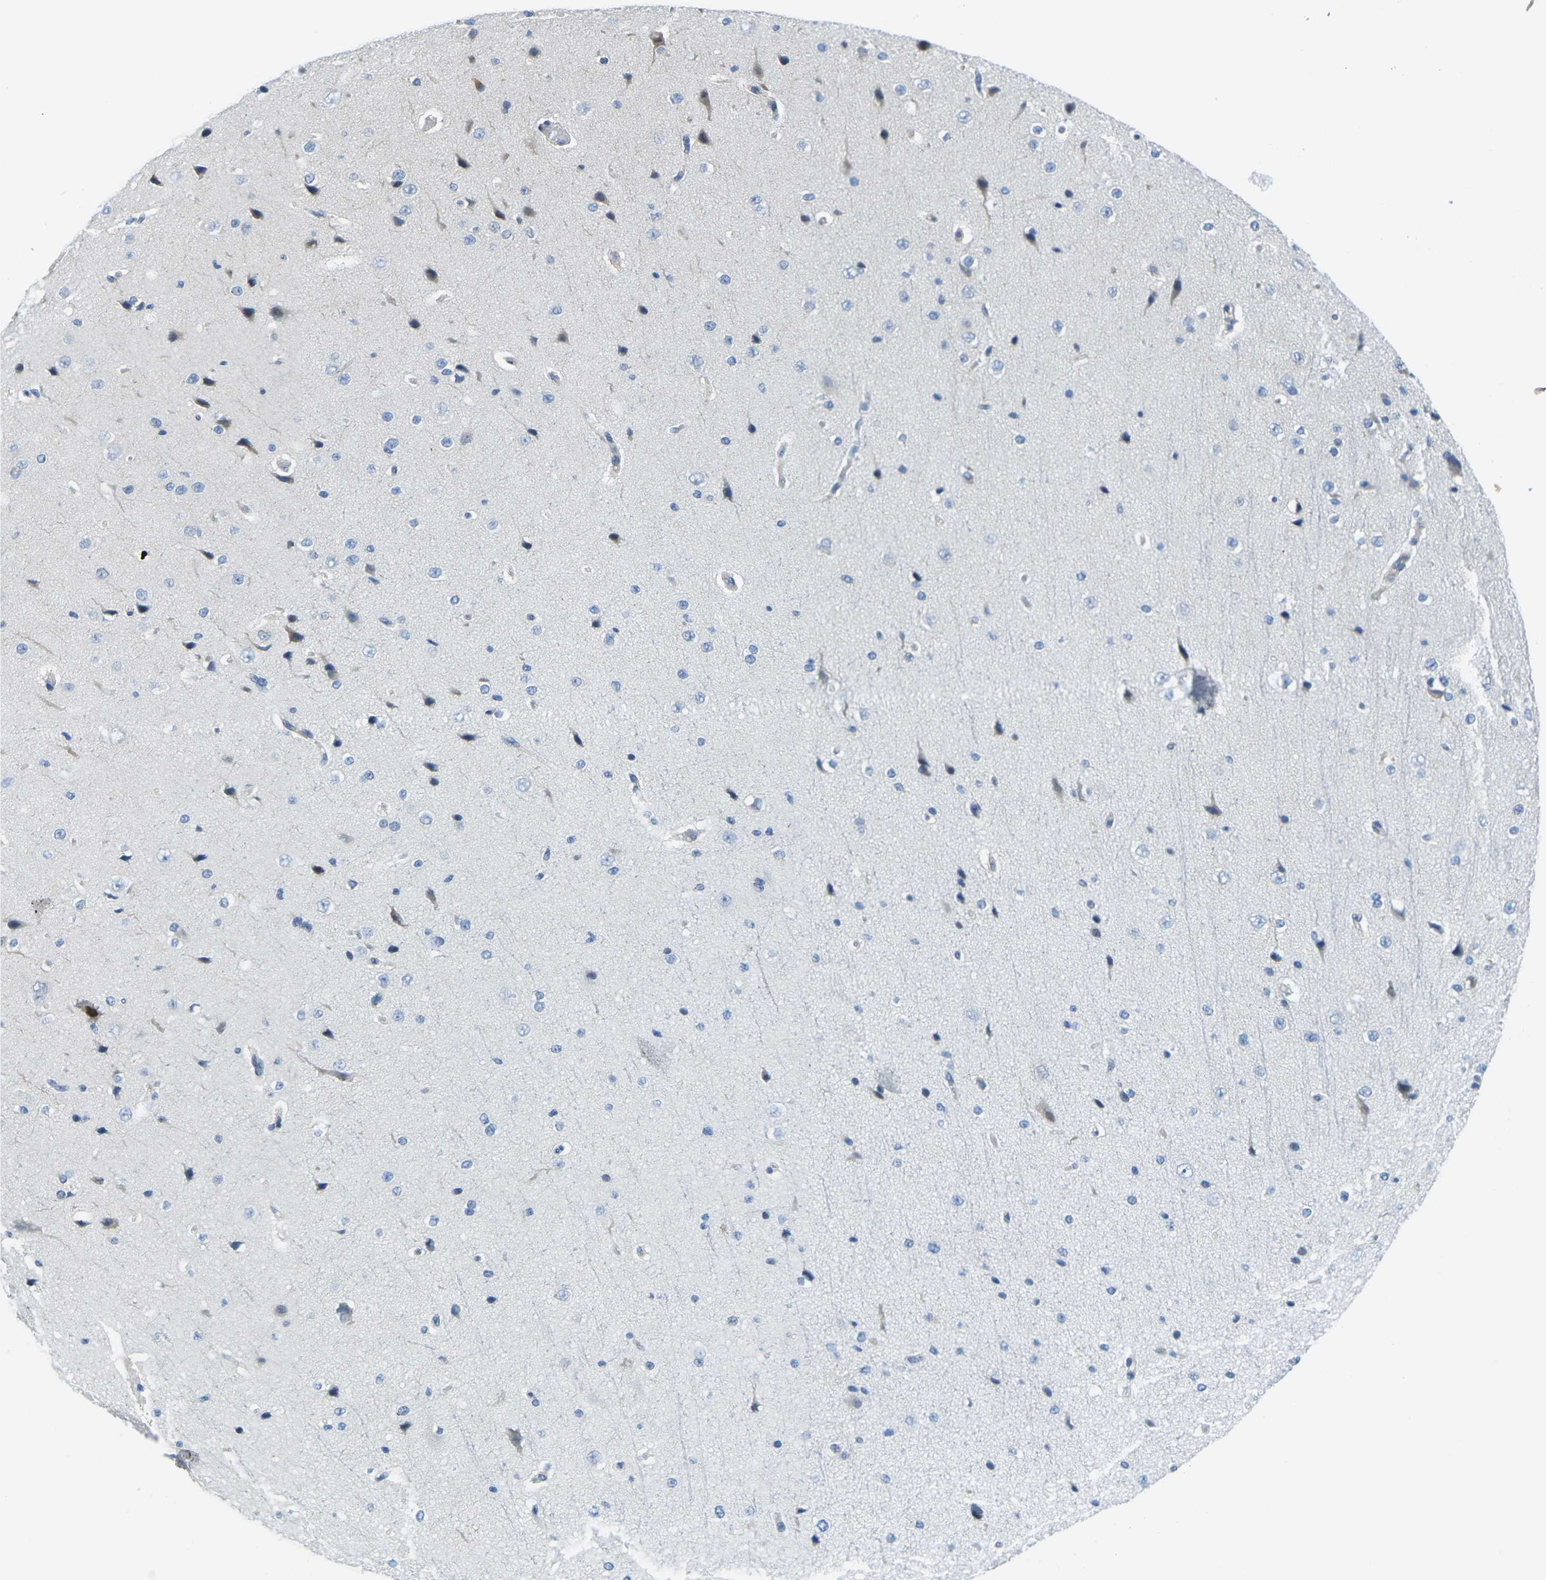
{"staining": {"intensity": "negative", "quantity": "none", "location": "none"}, "tissue": "cerebral cortex", "cell_type": "Endothelial cells", "image_type": "normal", "snomed": [{"axis": "morphology", "description": "Normal tissue, NOS"}, {"axis": "morphology", "description": "Developmental malformation"}, {"axis": "topography", "description": "Cerebral cortex"}], "caption": "The photomicrograph exhibits no staining of endothelial cells in benign cerebral cortex.", "gene": "CD3D", "patient": {"sex": "female", "age": 30}}